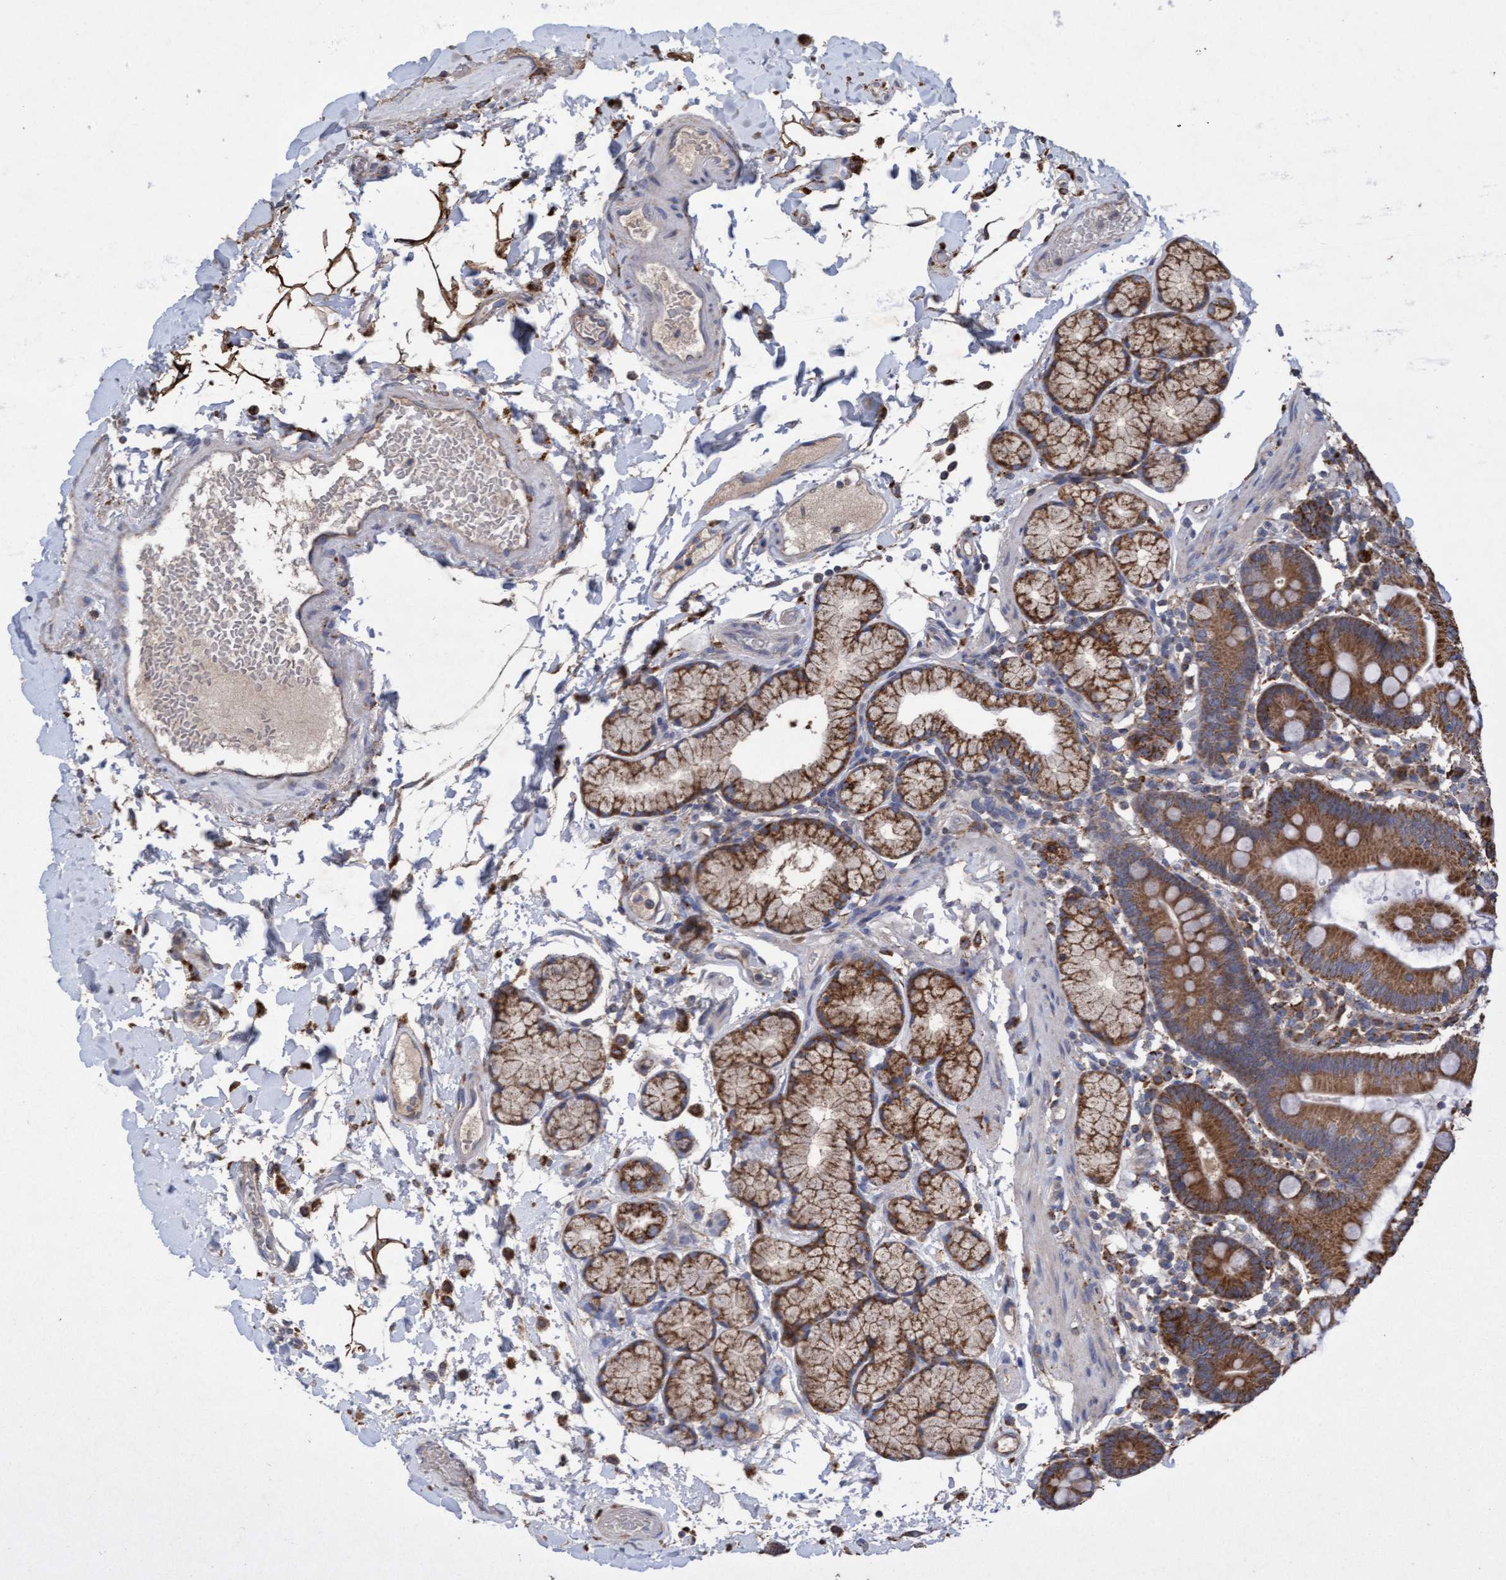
{"staining": {"intensity": "moderate", "quantity": ">75%", "location": "cytoplasmic/membranous"}, "tissue": "duodenum", "cell_type": "Glandular cells", "image_type": "normal", "snomed": [{"axis": "morphology", "description": "Normal tissue, NOS"}, {"axis": "topography", "description": "Small intestine, NOS"}], "caption": "High-magnification brightfield microscopy of unremarkable duodenum stained with DAB (3,3'-diaminobenzidine) (brown) and counterstained with hematoxylin (blue). glandular cells exhibit moderate cytoplasmic/membranous staining is appreciated in approximately>75% of cells.", "gene": "ATPAF2", "patient": {"sex": "female", "age": 71}}